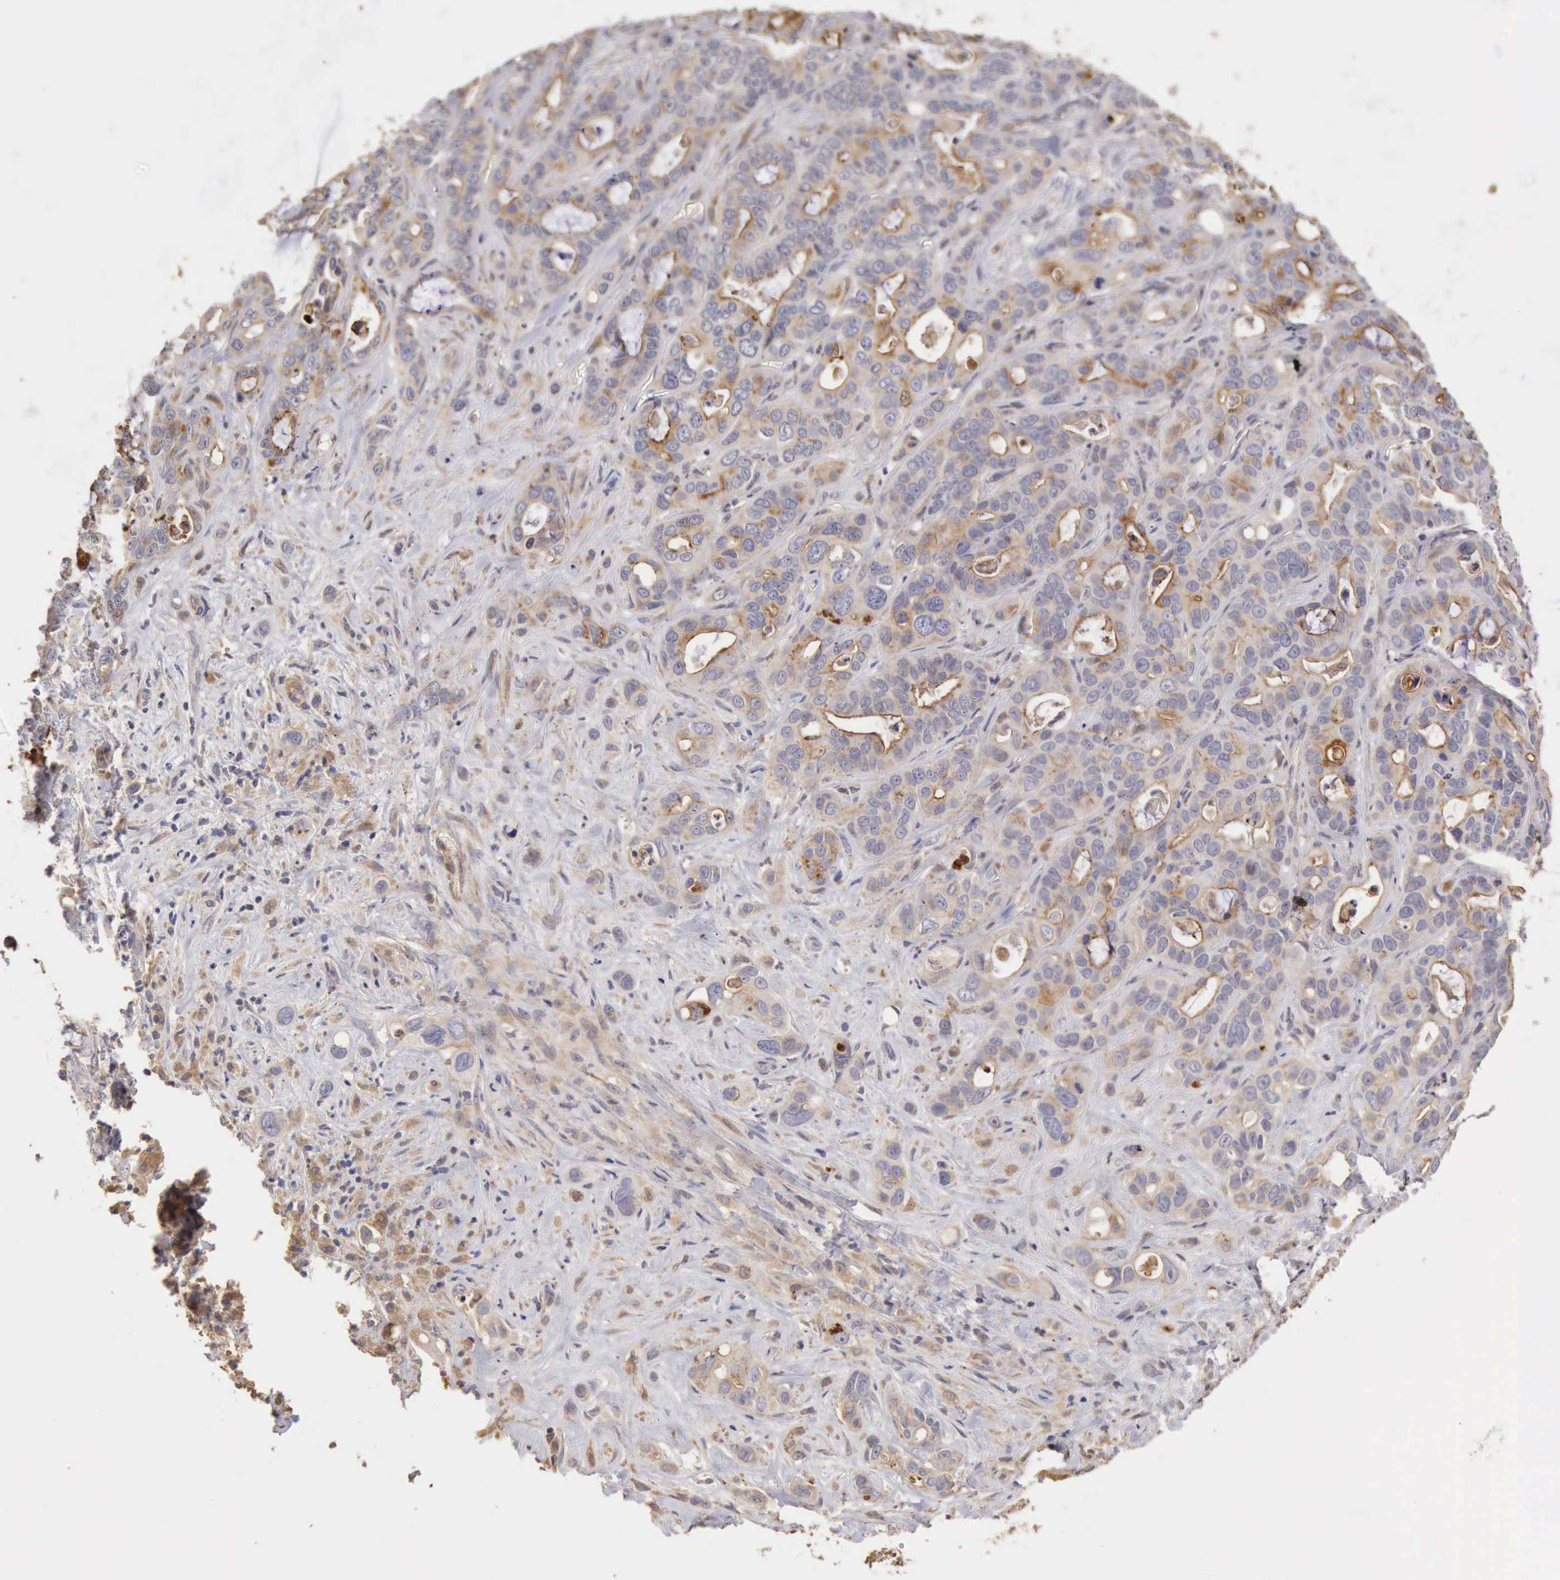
{"staining": {"intensity": "negative", "quantity": "none", "location": "none"}, "tissue": "liver cancer", "cell_type": "Tumor cells", "image_type": "cancer", "snomed": [{"axis": "morphology", "description": "Cholangiocarcinoma"}, {"axis": "topography", "description": "Liver"}], "caption": "Immunohistochemistry of human liver cancer (cholangiocarcinoma) reveals no expression in tumor cells.", "gene": "BMX", "patient": {"sex": "female", "age": 79}}